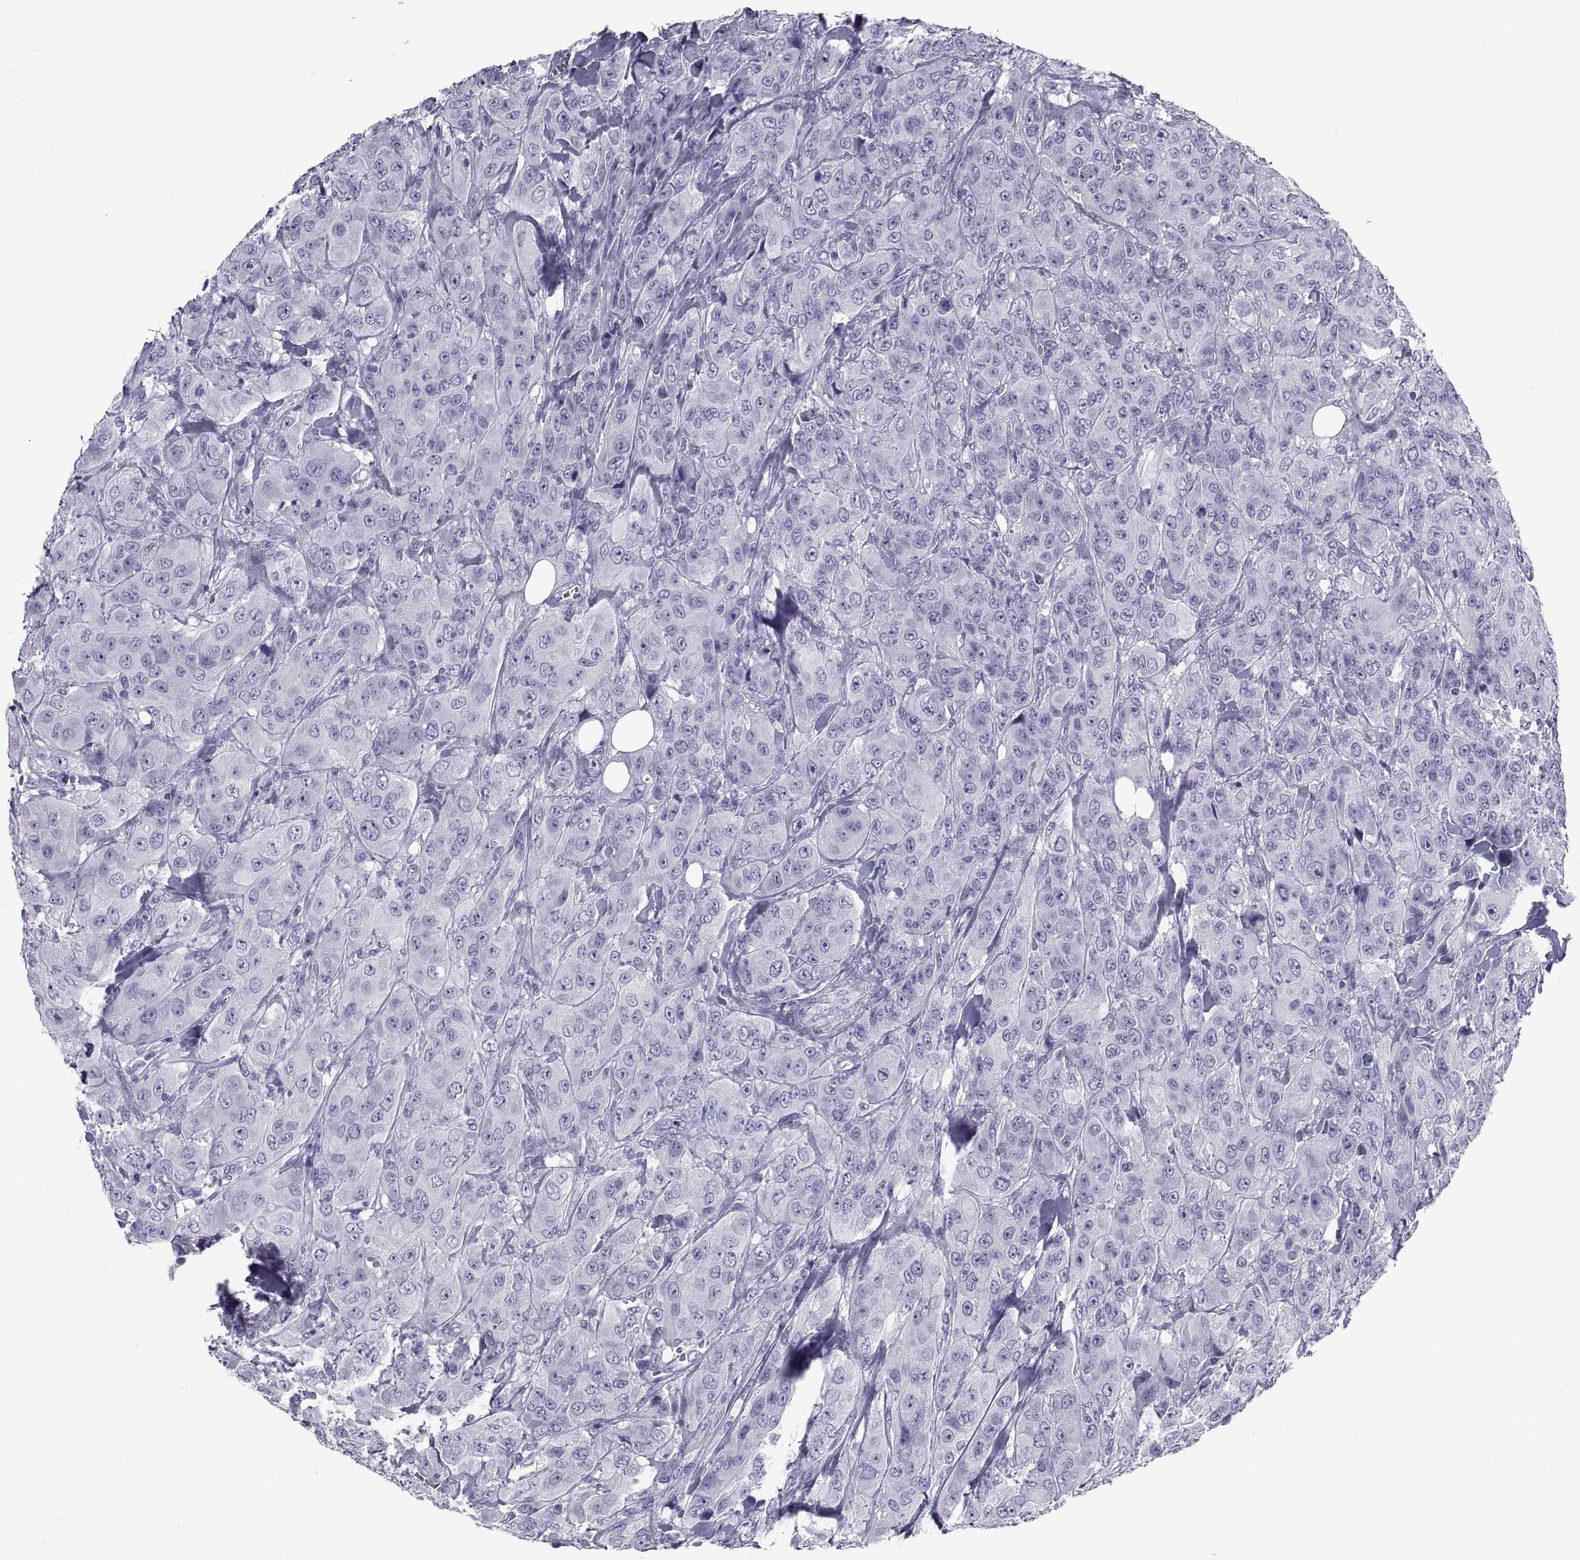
{"staining": {"intensity": "negative", "quantity": "none", "location": "none"}, "tissue": "breast cancer", "cell_type": "Tumor cells", "image_type": "cancer", "snomed": [{"axis": "morphology", "description": "Duct carcinoma"}, {"axis": "topography", "description": "Breast"}], "caption": "Human breast intraductal carcinoma stained for a protein using immunohistochemistry reveals no positivity in tumor cells.", "gene": "NPTX2", "patient": {"sex": "female", "age": 43}}